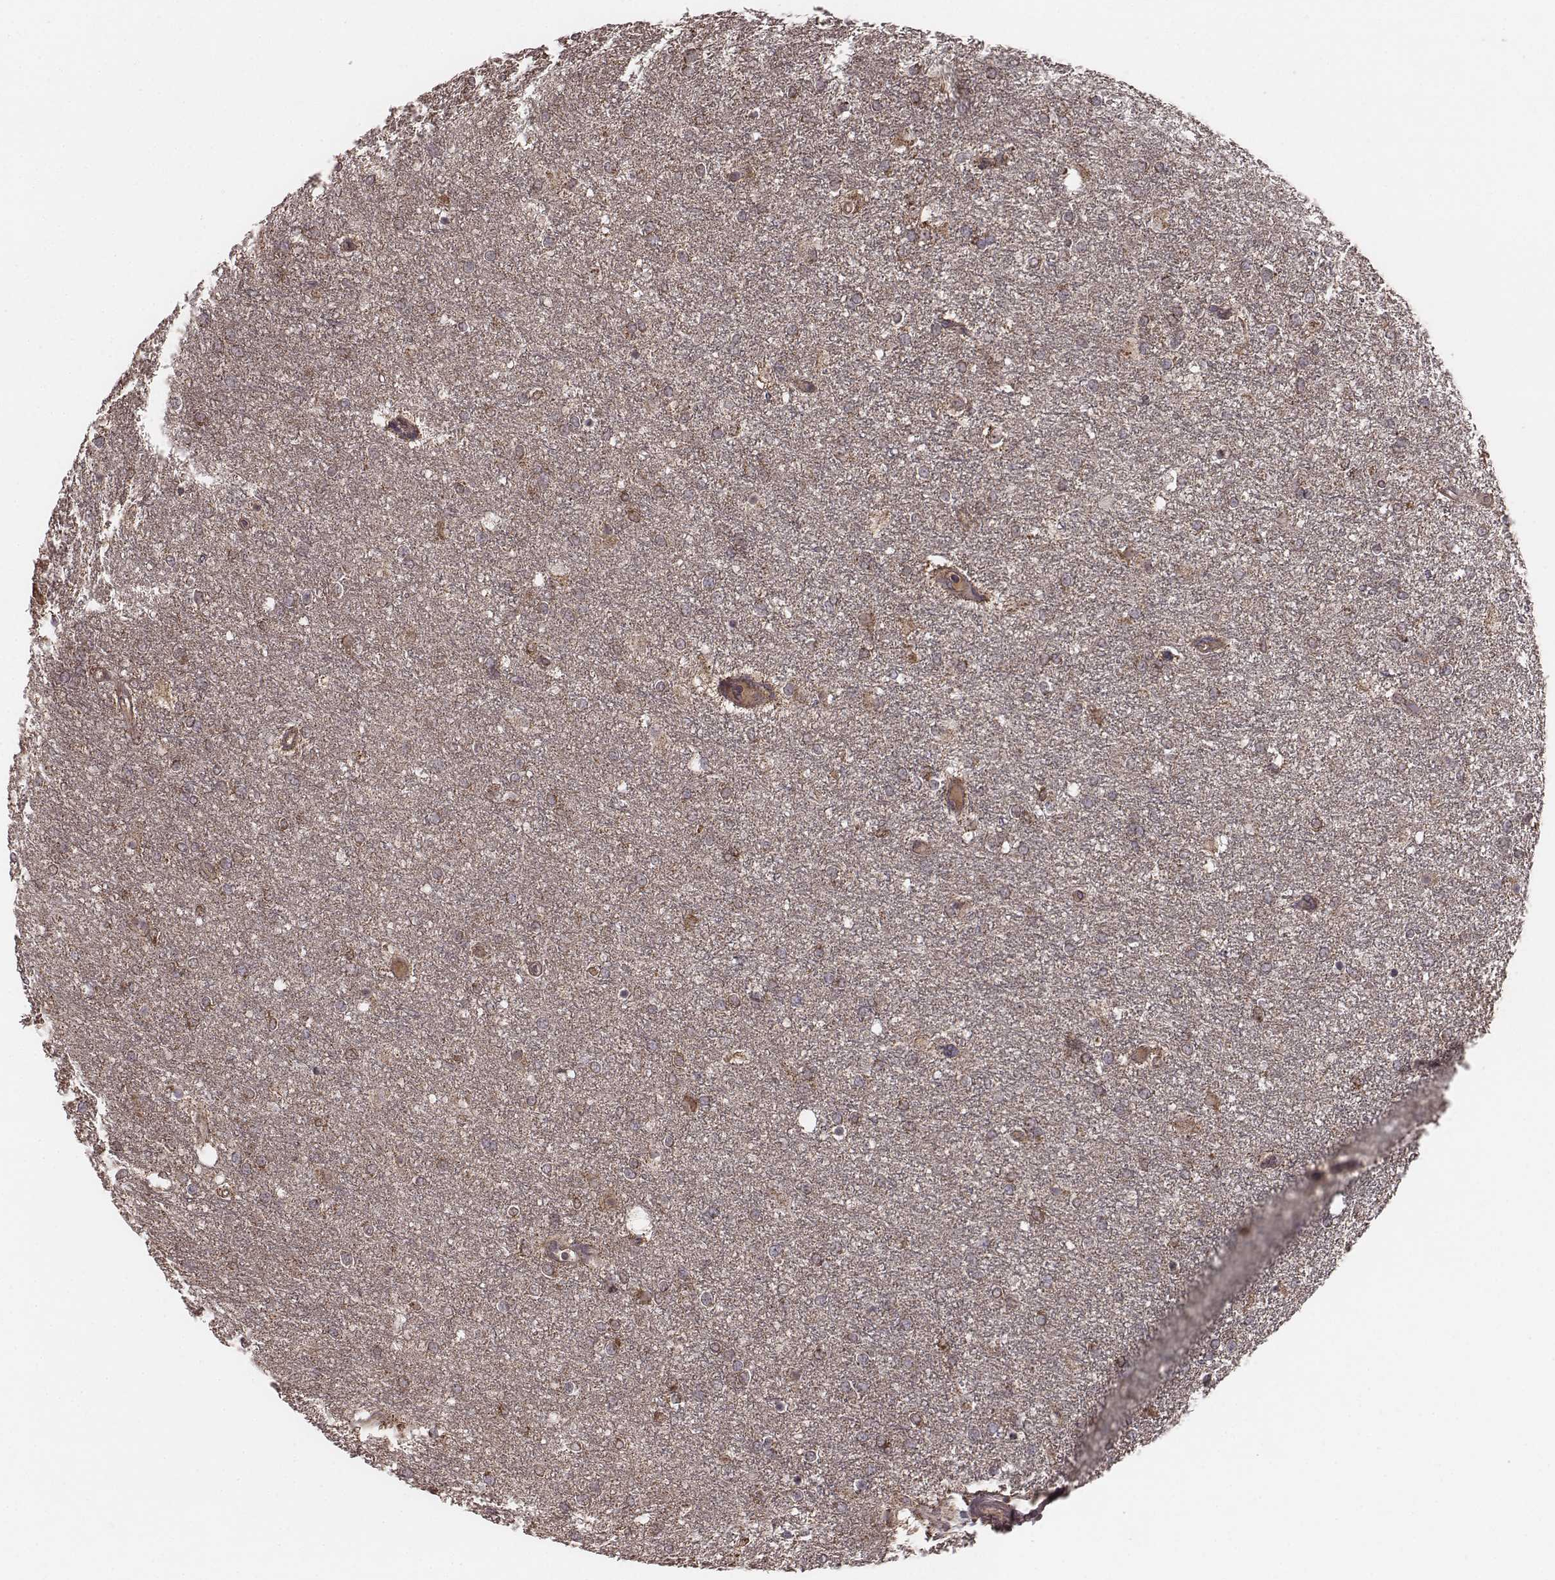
{"staining": {"intensity": "moderate", "quantity": ">75%", "location": "cytoplasmic/membranous"}, "tissue": "glioma", "cell_type": "Tumor cells", "image_type": "cancer", "snomed": [{"axis": "morphology", "description": "Glioma, malignant, High grade"}, {"axis": "topography", "description": "Brain"}], "caption": "Immunohistochemical staining of glioma reveals medium levels of moderate cytoplasmic/membranous protein positivity in approximately >75% of tumor cells.", "gene": "PDCD2L", "patient": {"sex": "female", "age": 61}}